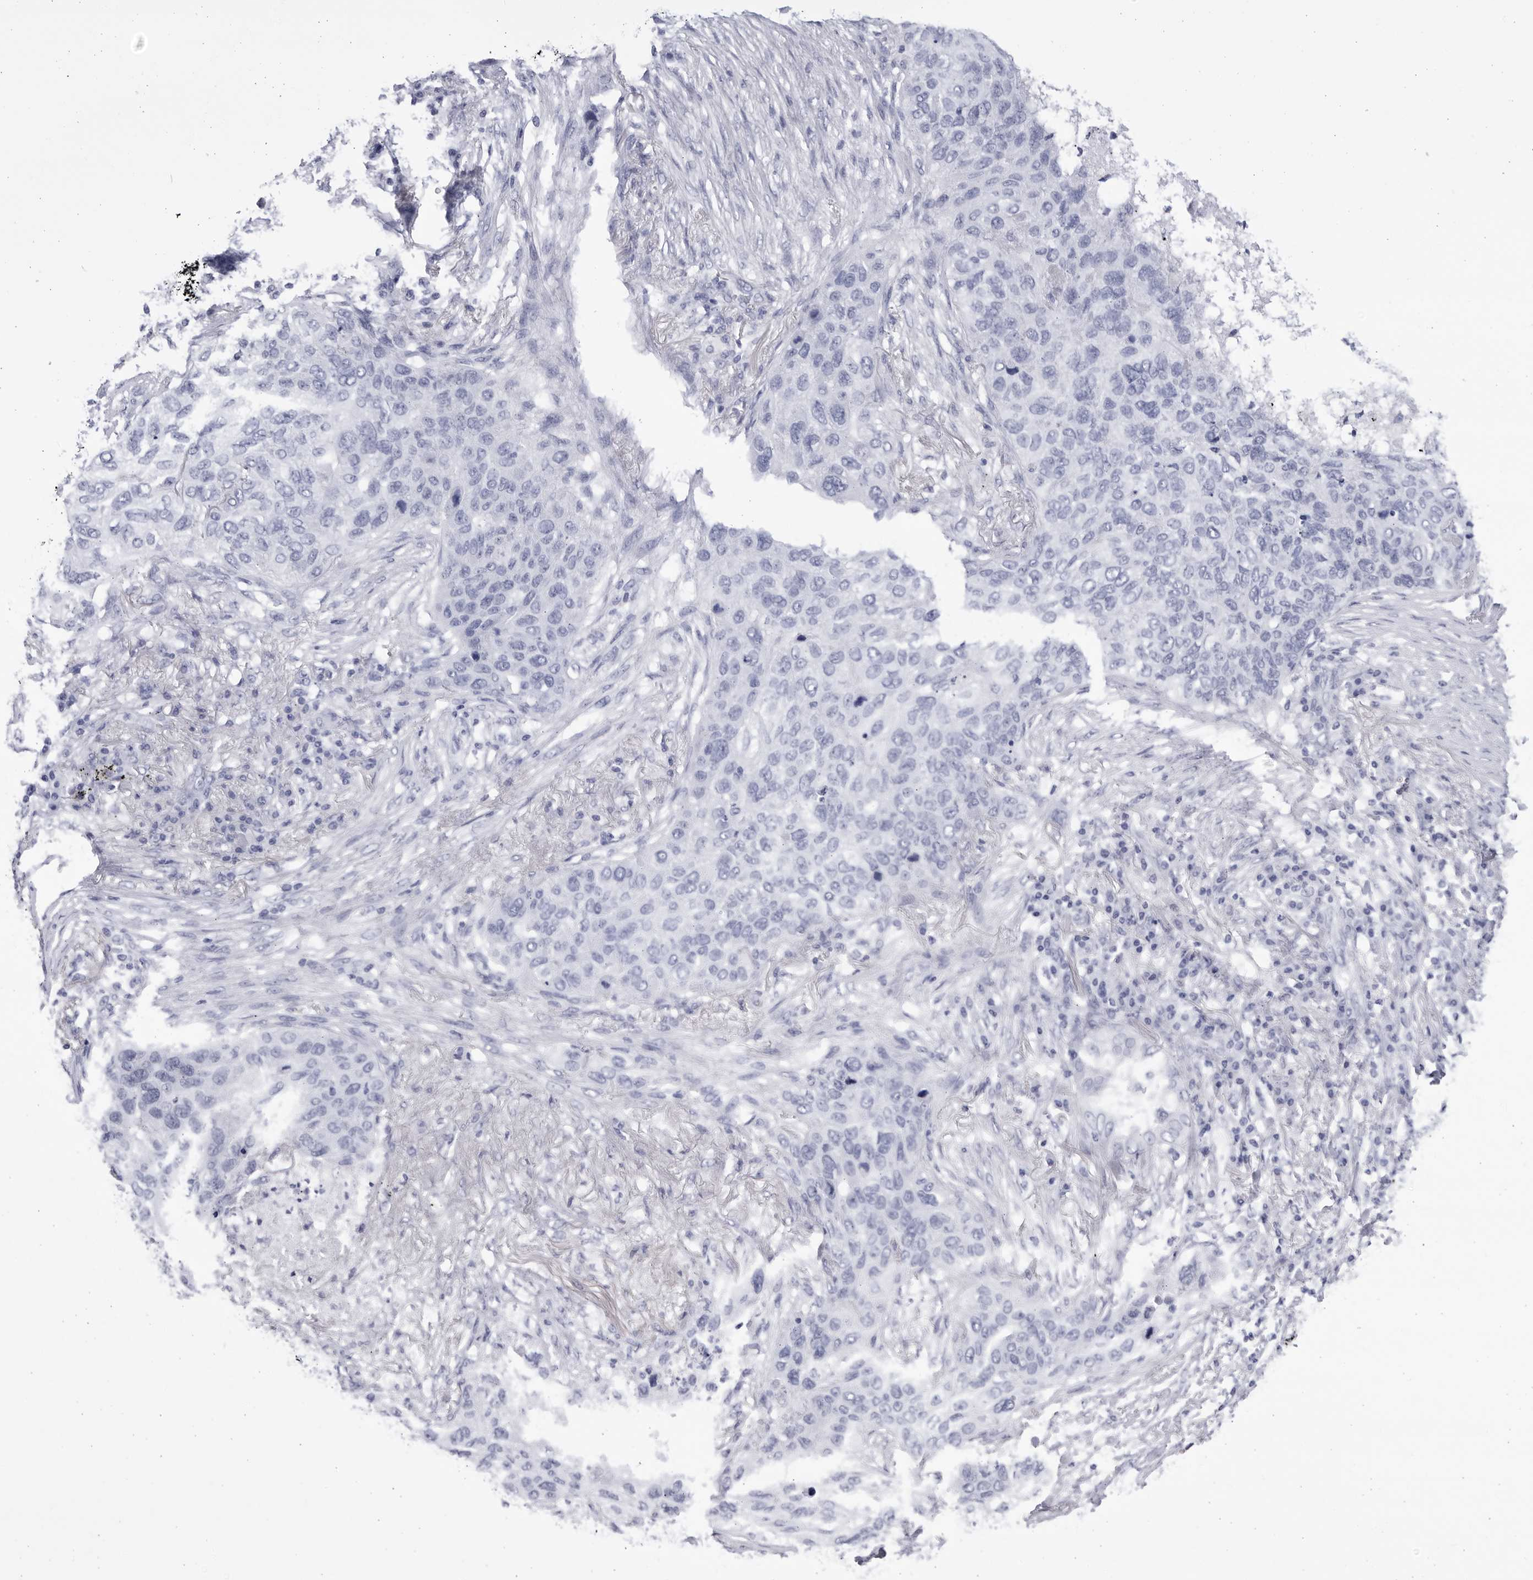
{"staining": {"intensity": "negative", "quantity": "none", "location": "none"}, "tissue": "lung cancer", "cell_type": "Tumor cells", "image_type": "cancer", "snomed": [{"axis": "morphology", "description": "Squamous cell carcinoma, NOS"}, {"axis": "topography", "description": "Lung"}], "caption": "This is an immunohistochemistry (IHC) photomicrograph of human lung cancer (squamous cell carcinoma). There is no staining in tumor cells.", "gene": "CCDC181", "patient": {"sex": "female", "age": 63}}